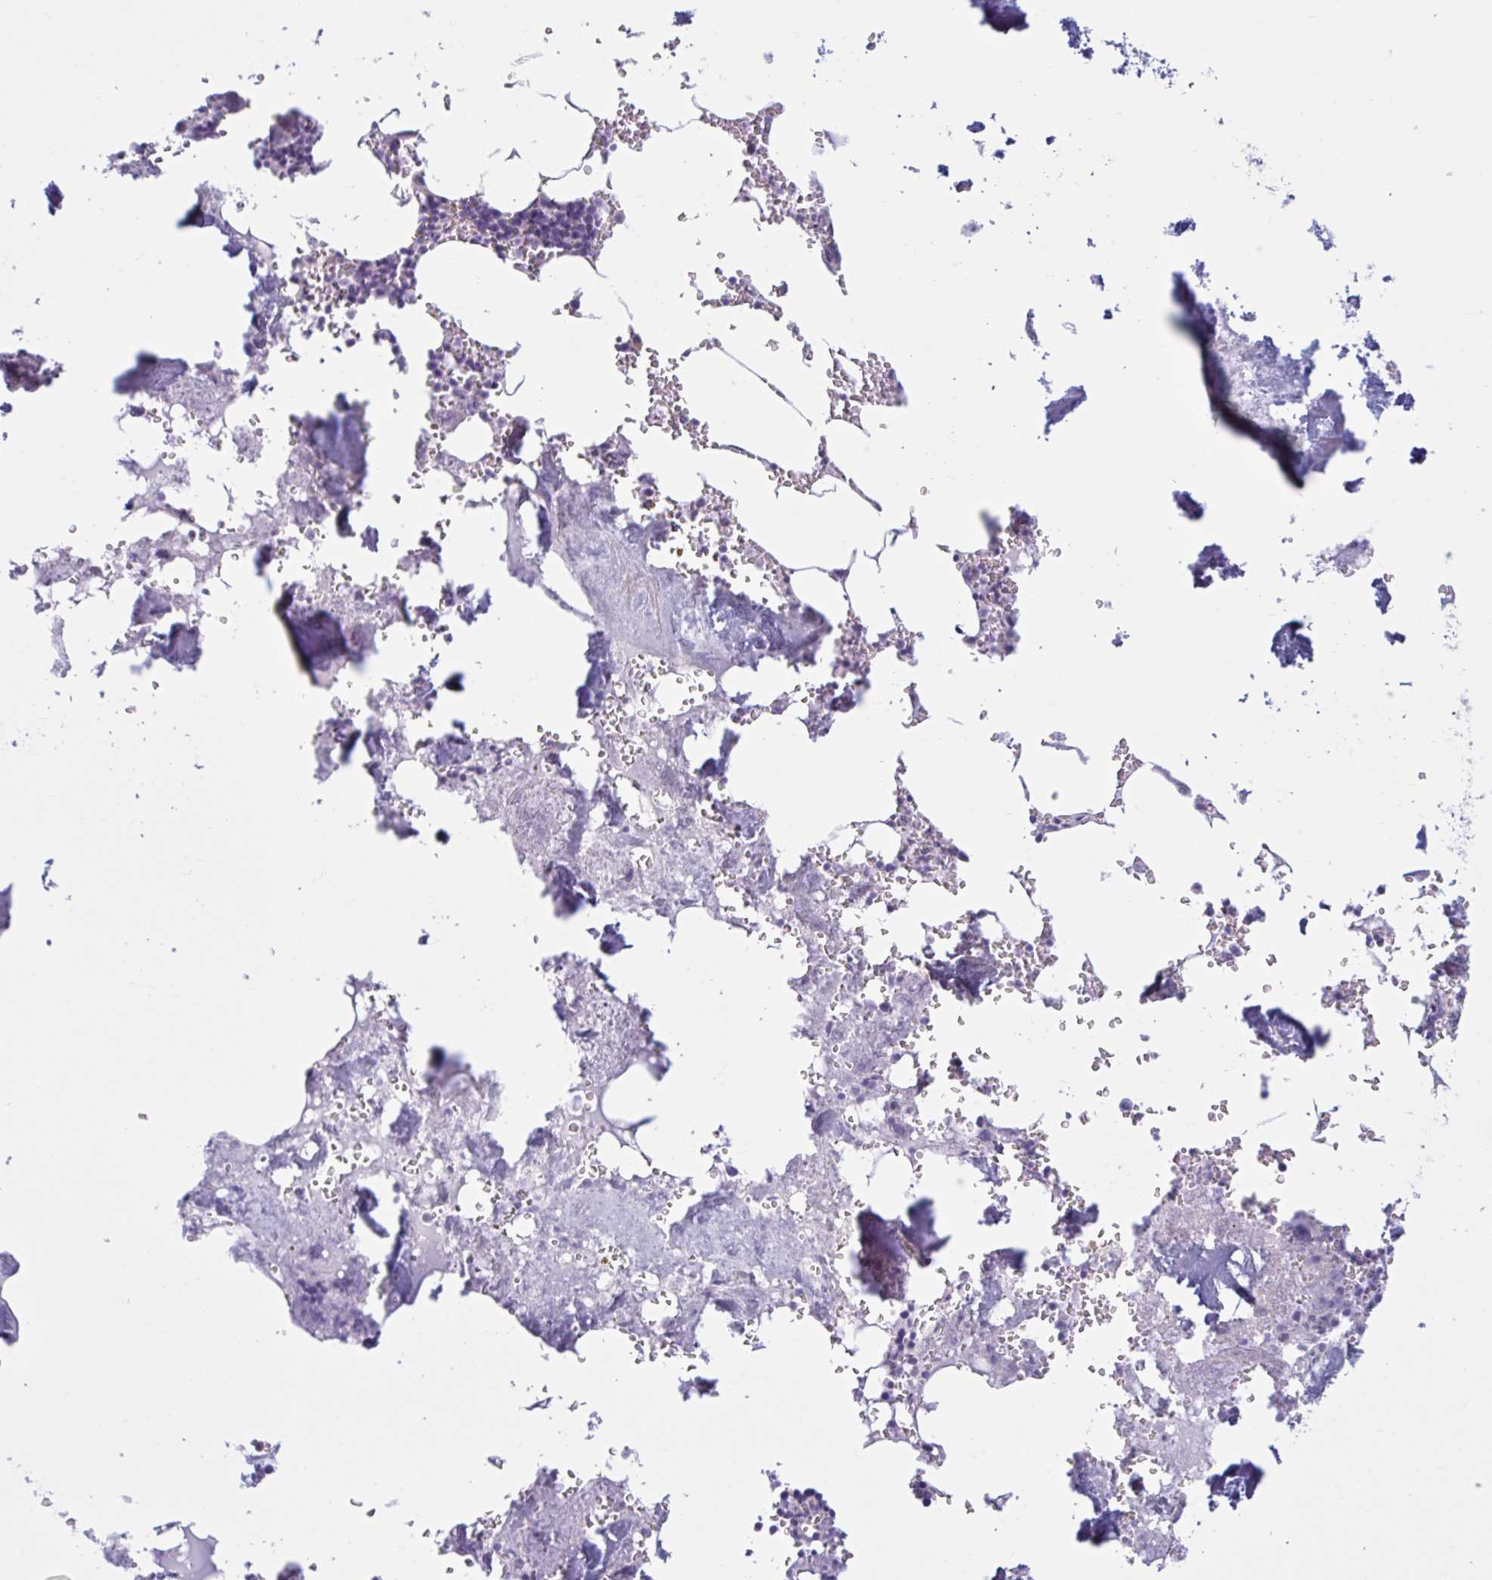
{"staining": {"intensity": "negative", "quantity": "none", "location": "none"}, "tissue": "bone marrow", "cell_type": "Hematopoietic cells", "image_type": "normal", "snomed": [{"axis": "morphology", "description": "Normal tissue, NOS"}, {"axis": "topography", "description": "Bone marrow"}], "caption": "IHC histopathology image of unremarkable bone marrow: bone marrow stained with DAB (3,3'-diaminobenzidine) demonstrates no significant protein staining in hematopoietic cells.", "gene": "FAM153A", "patient": {"sex": "male", "age": 54}}